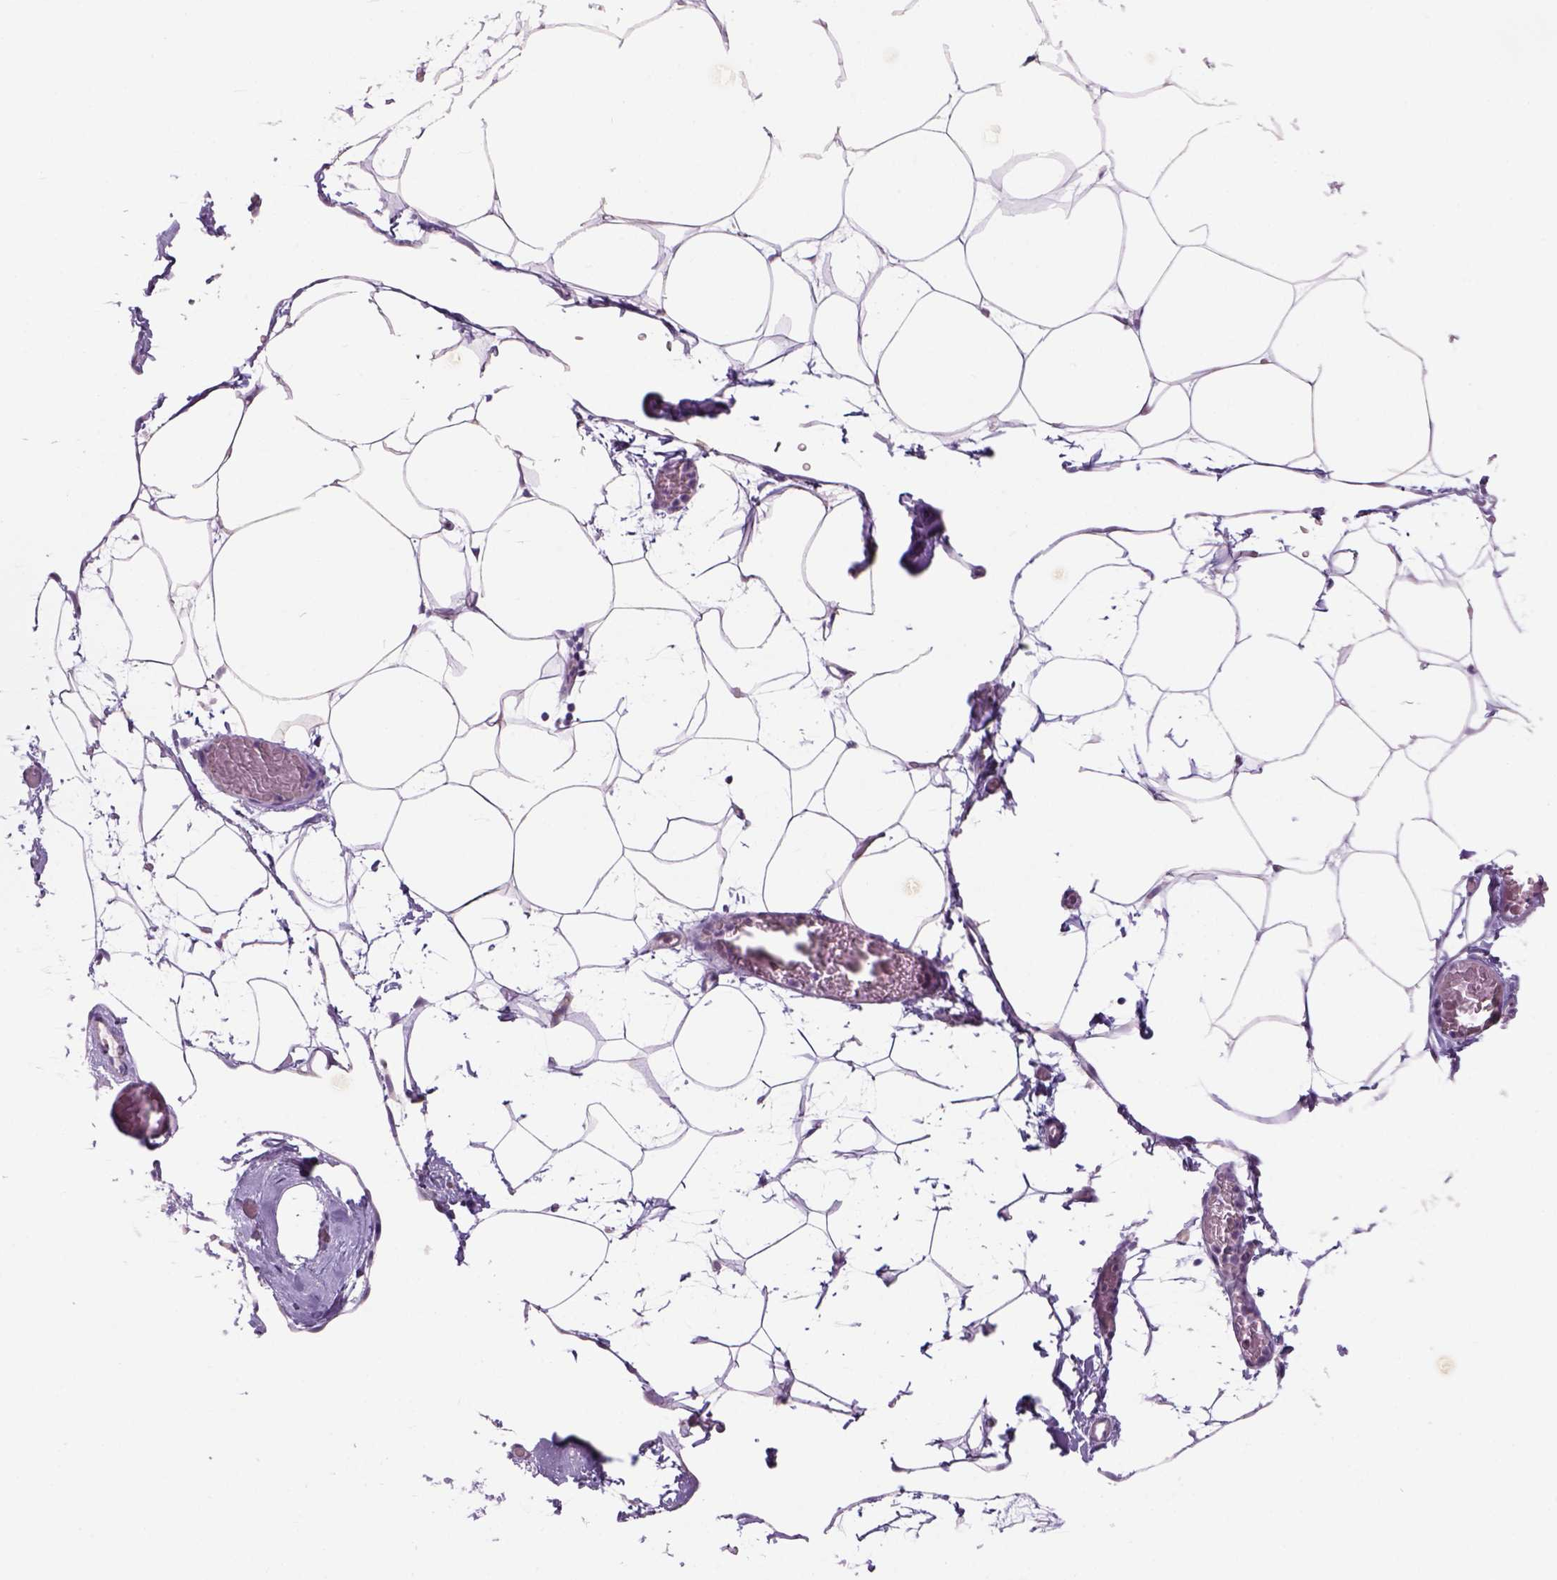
{"staining": {"intensity": "negative", "quantity": "none", "location": "none"}, "tissue": "adipose tissue", "cell_type": "Adipocytes", "image_type": "normal", "snomed": [{"axis": "morphology", "description": "Normal tissue, NOS"}, {"axis": "topography", "description": "Adipose tissue"}], "caption": "DAB (3,3'-diaminobenzidine) immunohistochemical staining of normal human adipose tissue displays no significant positivity in adipocytes. (DAB (3,3'-diaminobenzidine) immunohistochemistry with hematoxylin counter stain).", "gene": "ADGRV1", "patient": {"sex": "male", "age": 57}}